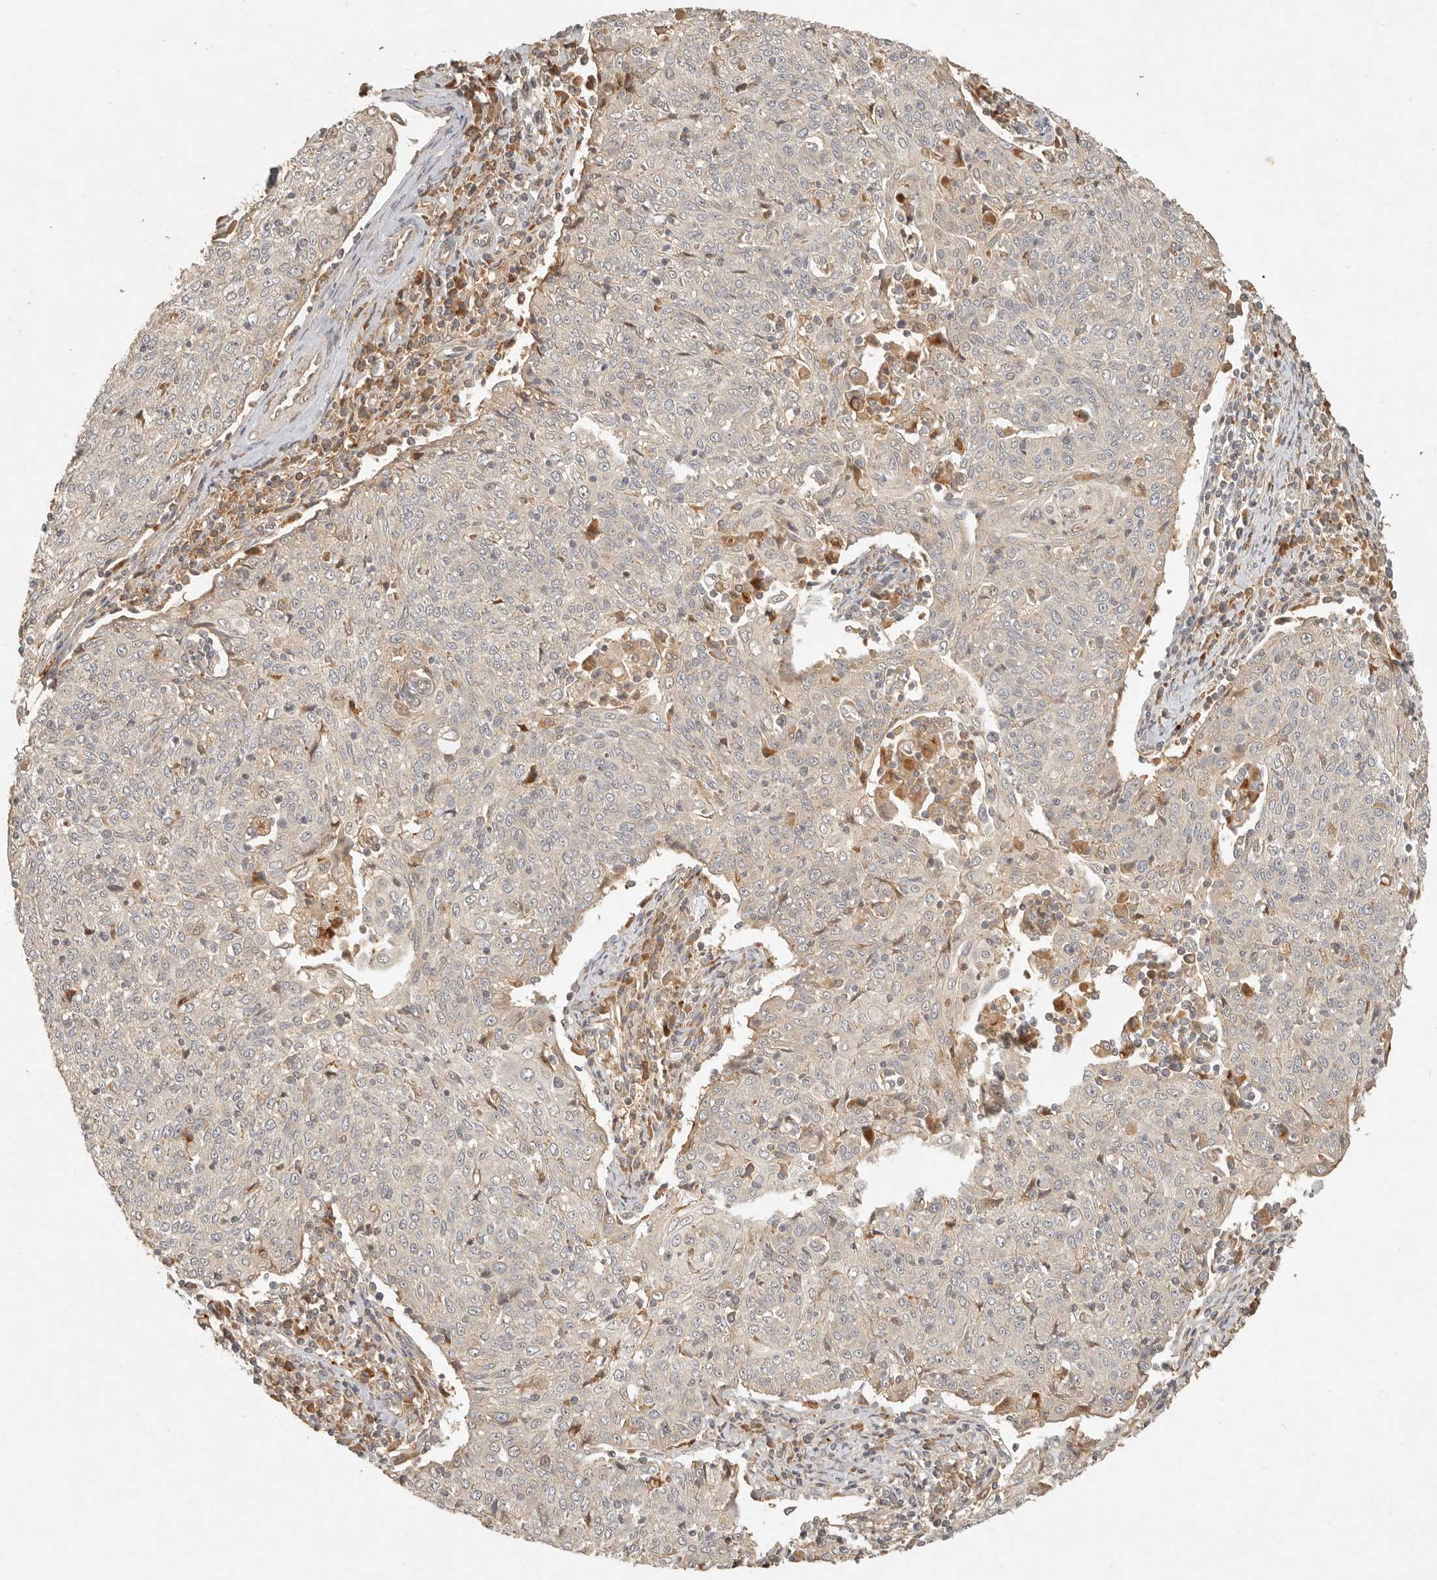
{"staining": {"intensity": "negative", "quantity": "none", "location": "none"}, "tissue": "cervical cancer", "cell_type": "Tumor cells", "image_type": "cancer", "snomed": [{"axis": "morphology", "description": "Squamous cell carcinoma, NOS"}, {"axis": "topography", "description": "Cervix"}], "caption": "This is an immunohistochemistry (IHC) micrograph of human cervical squamous cell carcinoma. There is no expression in tumor cells.", "gene": "ANKRD61", "patient": {"sex": "female", "age": 48}}